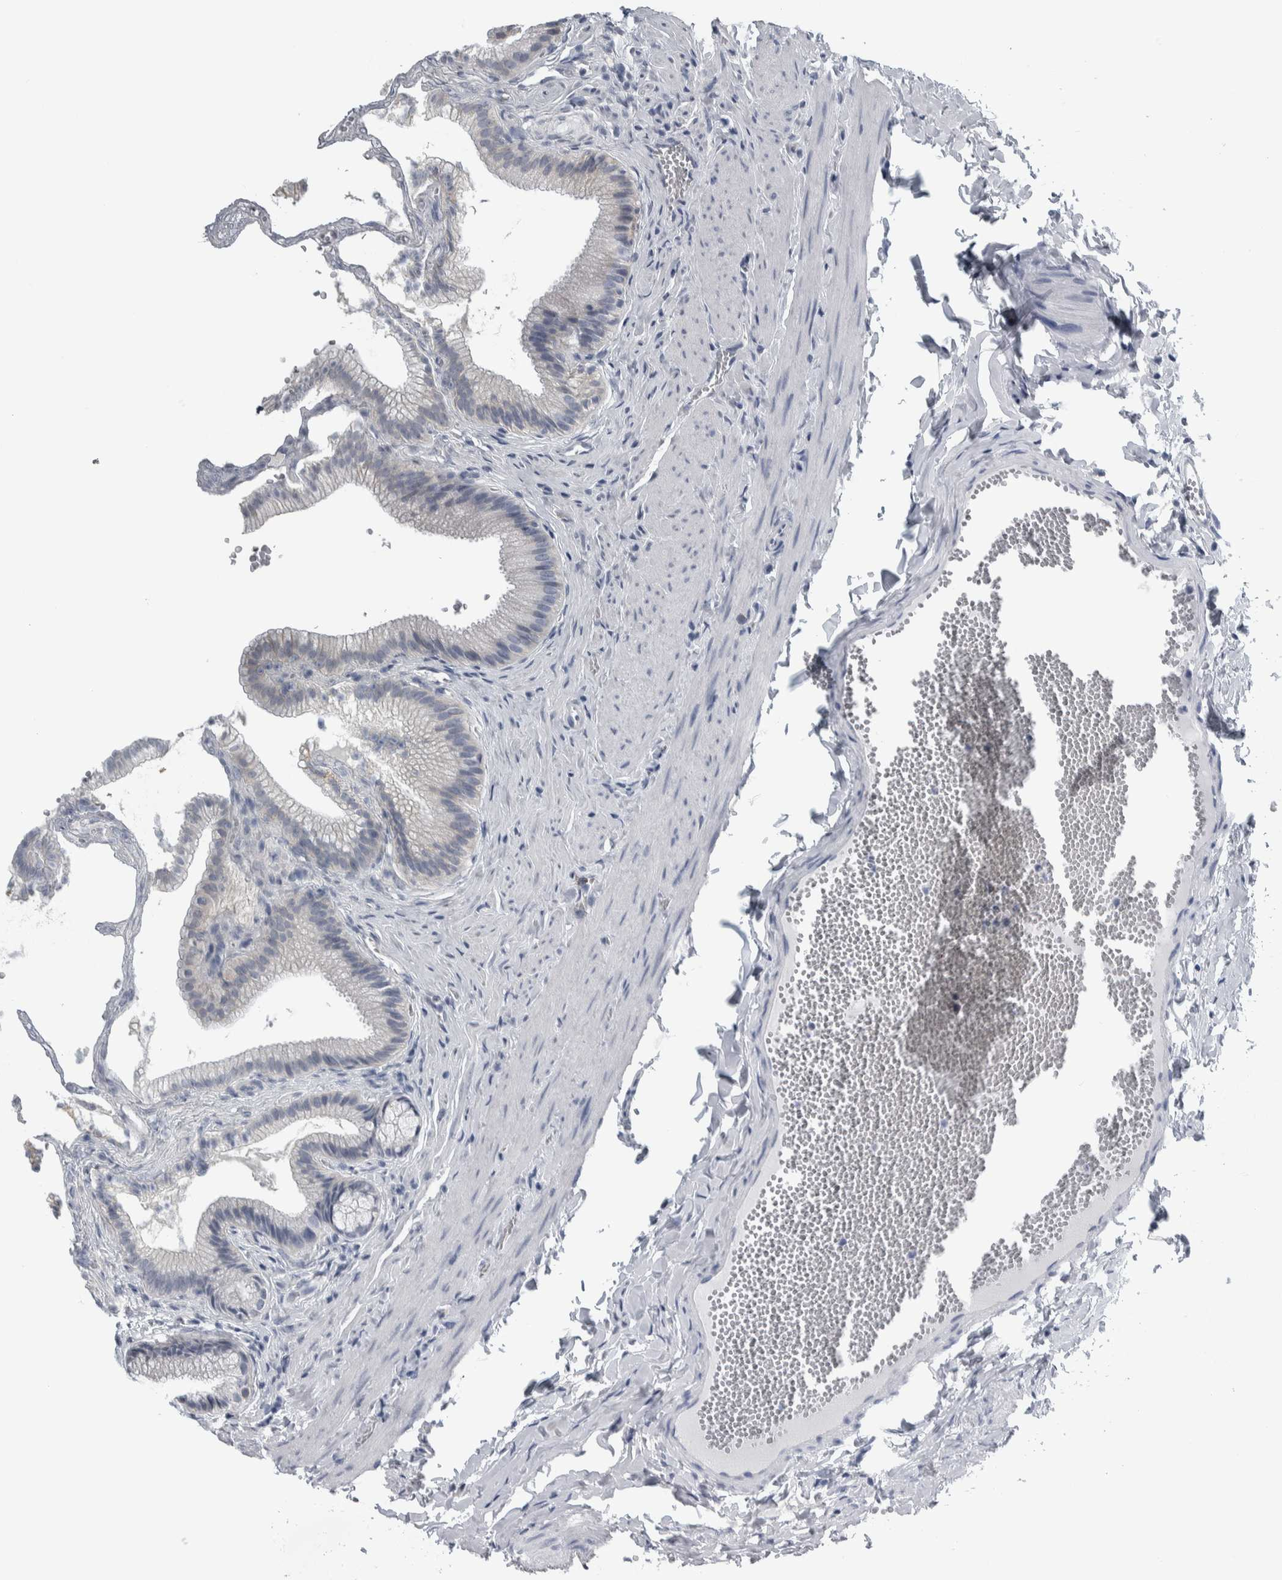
{"staining": {"intensity": "moderate", "quantity": "<25%", "location": "cytoplasmic/membranous"}, "tissue": "gallbladder", "cell_type": "Glandular cells", "image_type": "normal", "snomed": [{"axis": "morphology", "description": "Normal tissue, NOS"}, {"axis": "topography", "description": "Gallbladder"}], "caption": "Immunohistochemical staining of normal gallbladder demonstrates moderate cytoplasmic/membranous protein expression in approximately <25% of glandular cells.", "gene": "CDH17", "patient": {"sex": "male", "age": 38}}